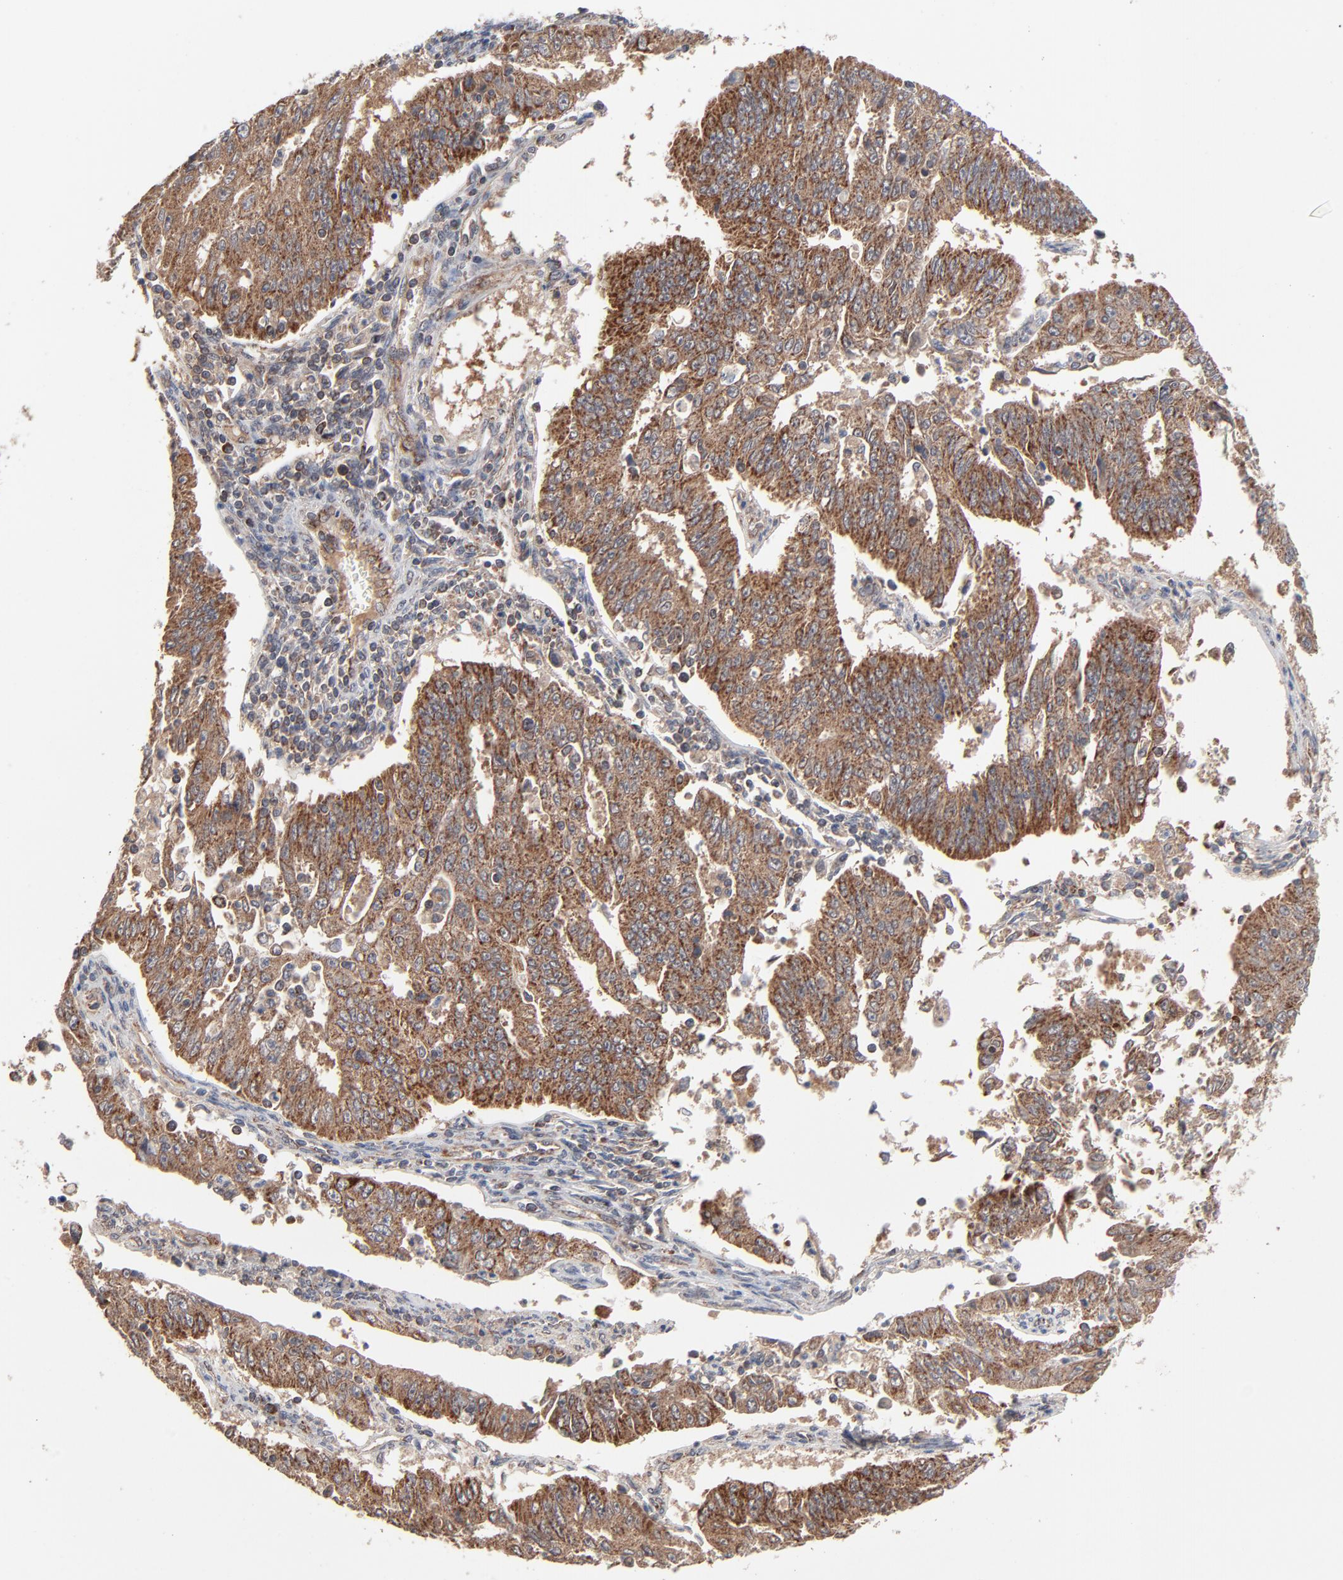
{"staining": {"intensity": "strong", "quantity": ">75%", "location": "cytoplasmic/membranous"}, "tissue": "endometrial cancer", "cell_type": "Tumor cells", "image_type": "cancer", "snomed": [{"axis": "morphology", "description": "Adenocarcinoma, NOS"}, {"axis": "topography", "description": "Endometrium"}], "caption": "A high amount of strong cytoplasmic/membranous staining is identified in about >75% of tumor cells in endometrial cancer (adenocarcinoma) tissue.", "gene": "ABLIM3", "patient": {"sex": "female", "age": 42}}